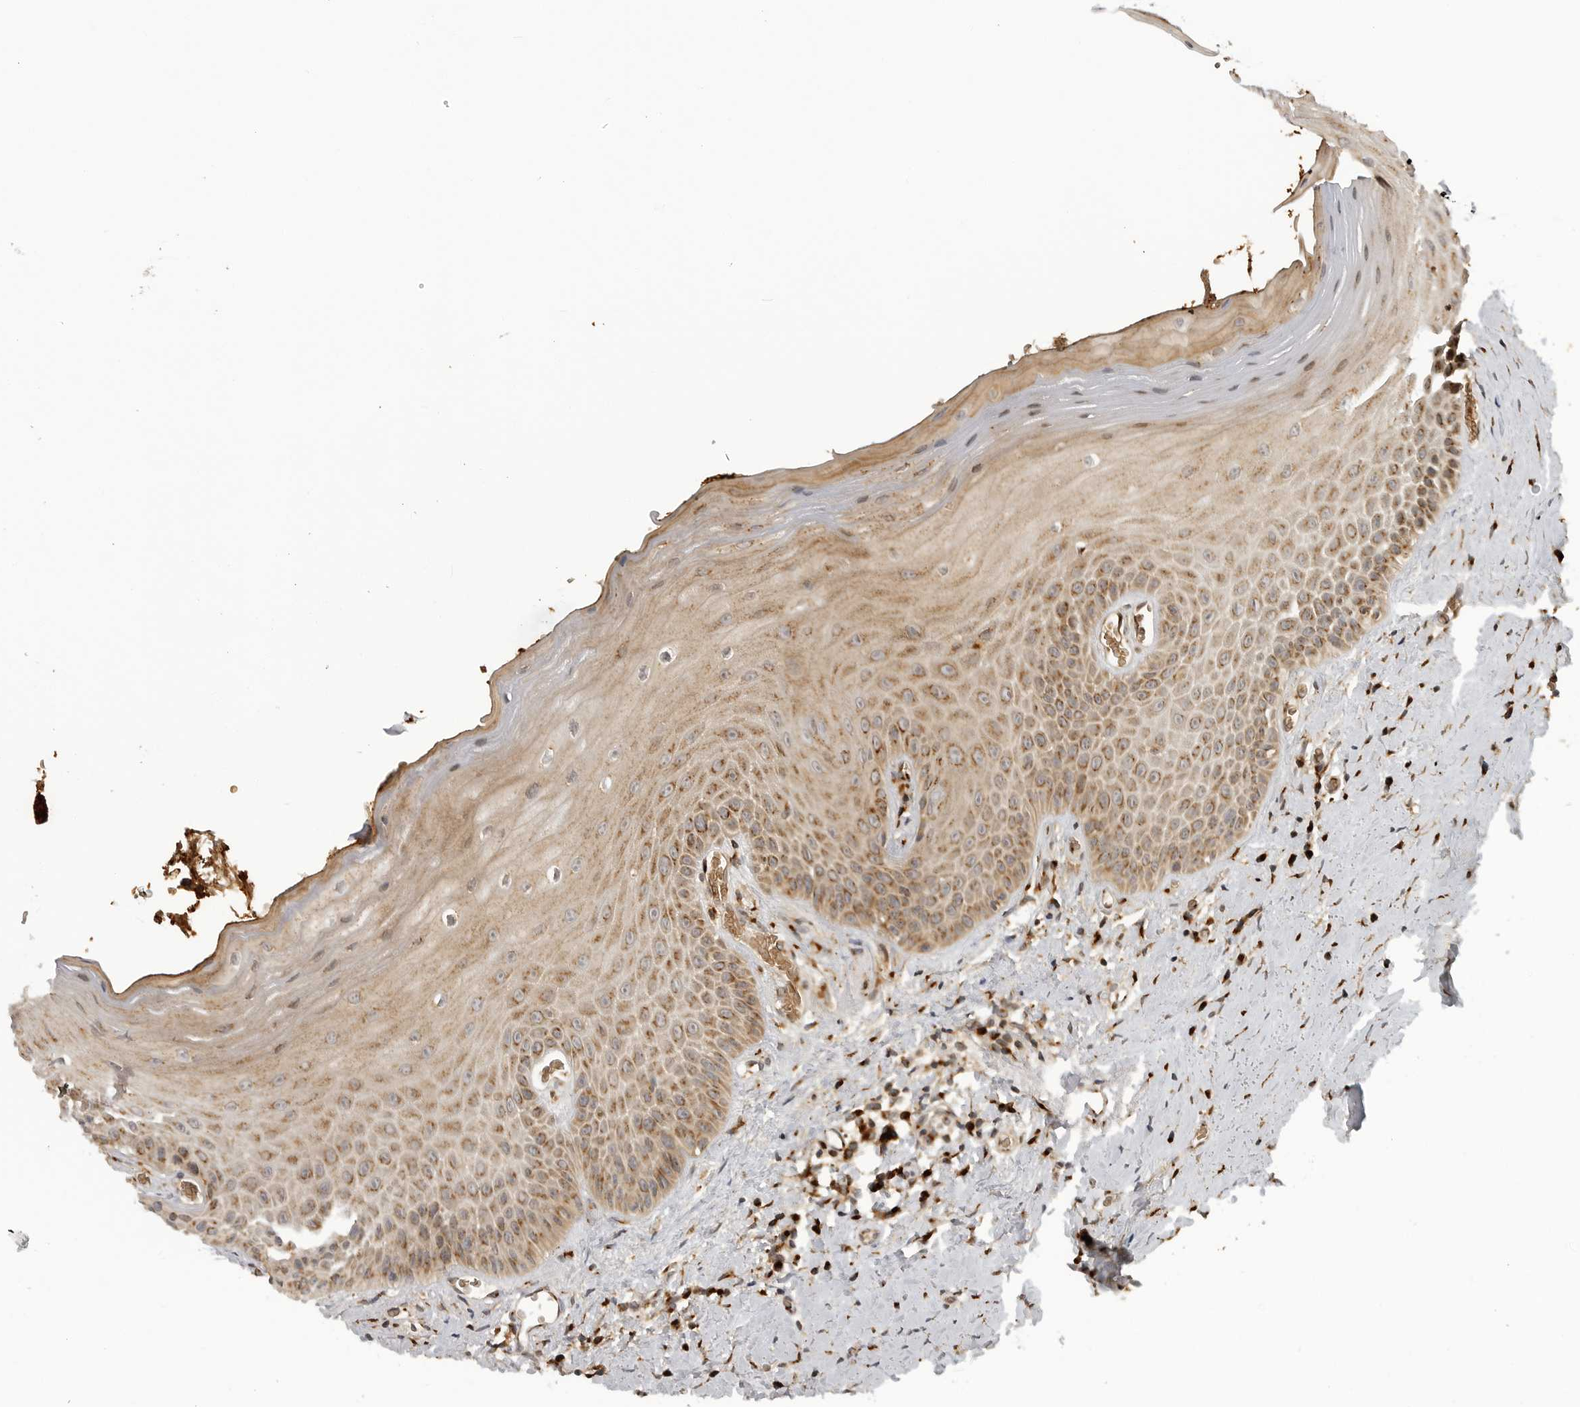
{"staining": {"intensity": "moderate", "quantity": ">75%", "location": "cytoplasmic/membranous"}, "tissue": "oral mucosa", "cell_type": "Squamous epithelial cells", "image_type": "normal", "snomed": [{"axis": "morphology", "description": "Normal tissue, NOS"}, {"axis": "topography", "description": "Oral tissue"}], "caption": "Immunohistochemical staining of benign oral mucosa displays >75% levels of moderate cytoplasmic/membranous protein expression in about >75% of squamous epithelial cells.", "gene": "COPA", "patient": {"sex": "male", "age": 66}}